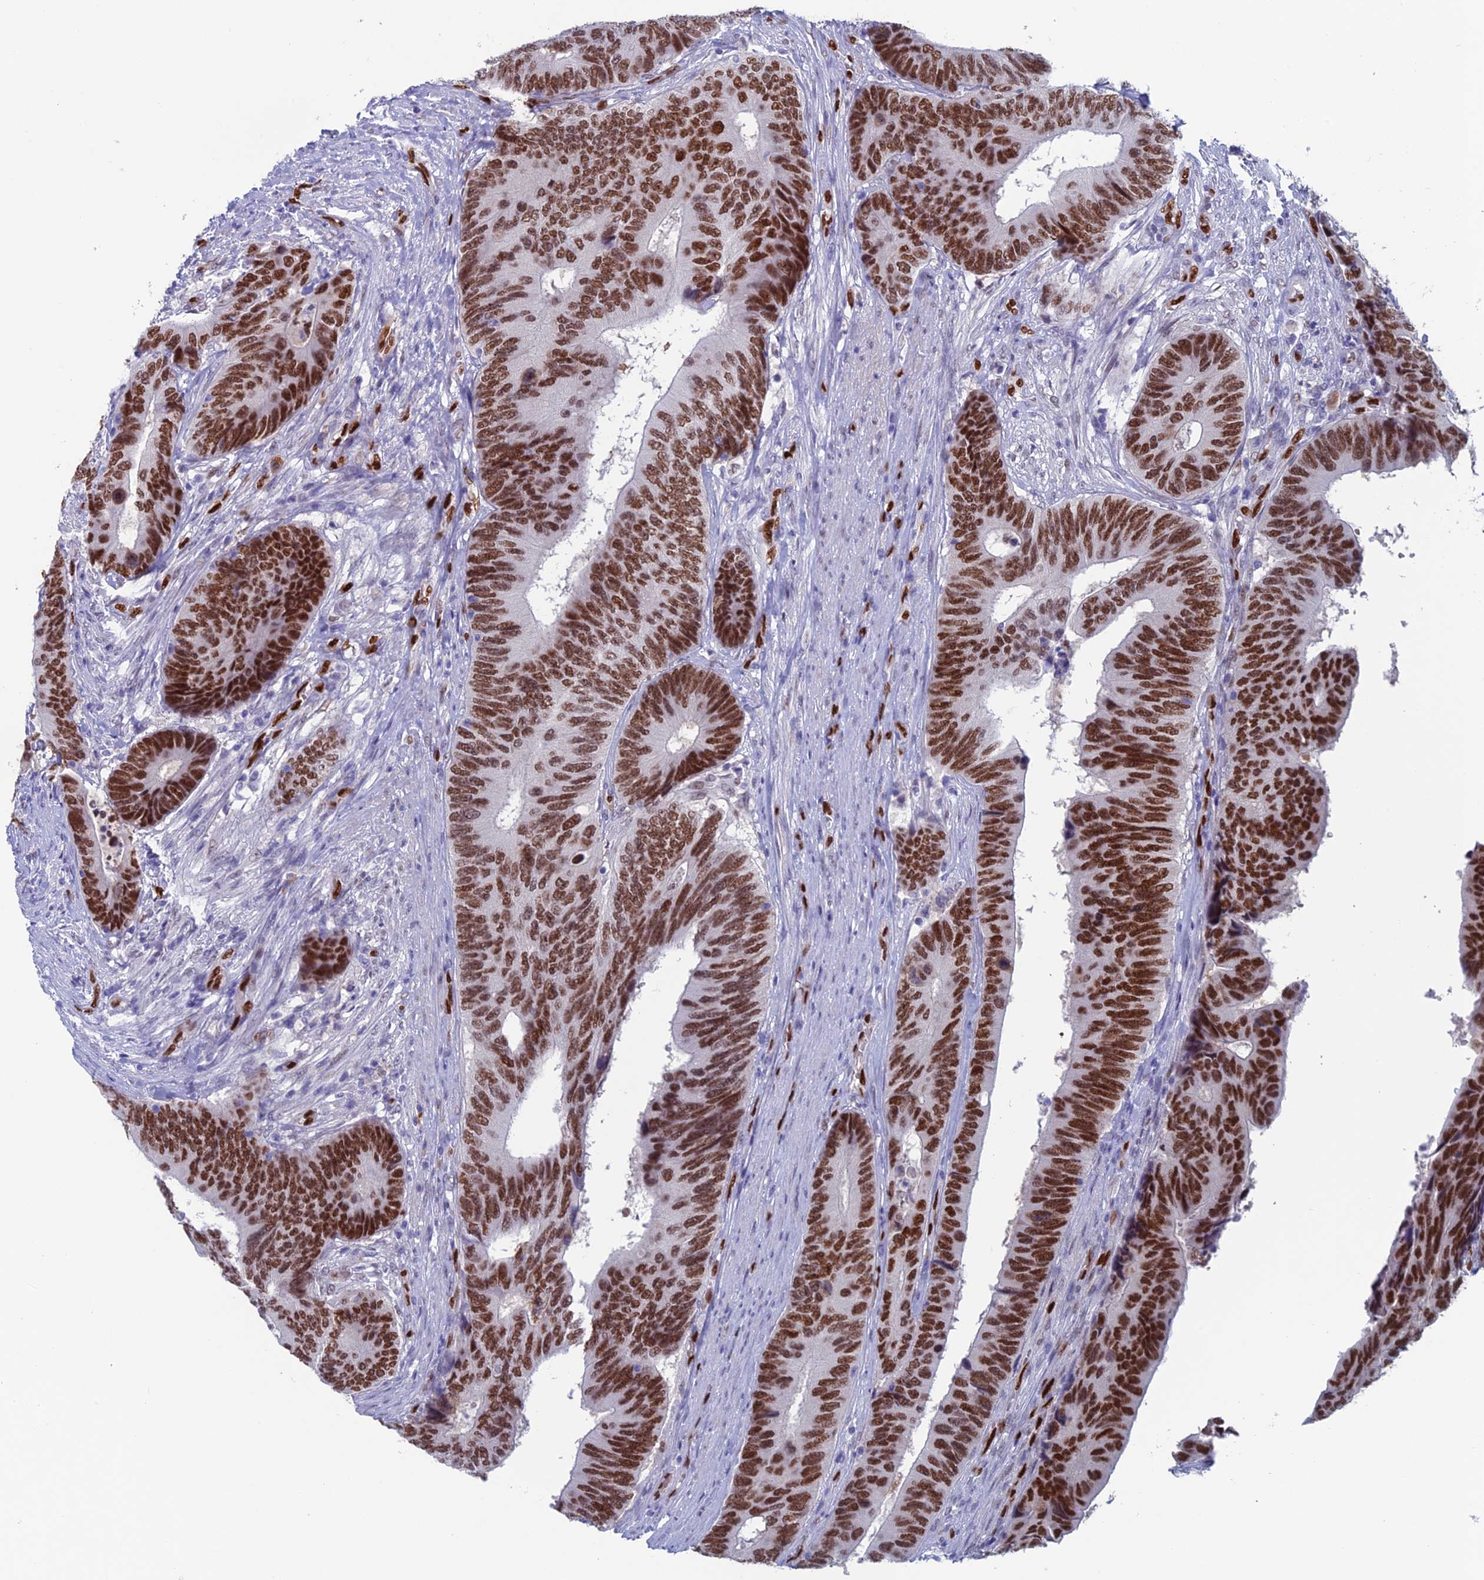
{"staining": {"intensity": "strong", "quantity": ">75%", "location": "nuclear"}, "tissue": "colorectal cancer", "cell_type": "Tumor cells", "image_type": "cancer", "snomed": [{"axis": "morphology", "description": "Adenocarcinoma, NOS"}, {"axis": "topography", "description": "Colon"}], "caption": "Adenocarcinoma (colorectal) stained for a protein (brown) shows strong nuclear positive positivity in approximately >75% of tumor cells.", "gene": "NOL4L", "patient": {"sex": "male", "age": 87}}